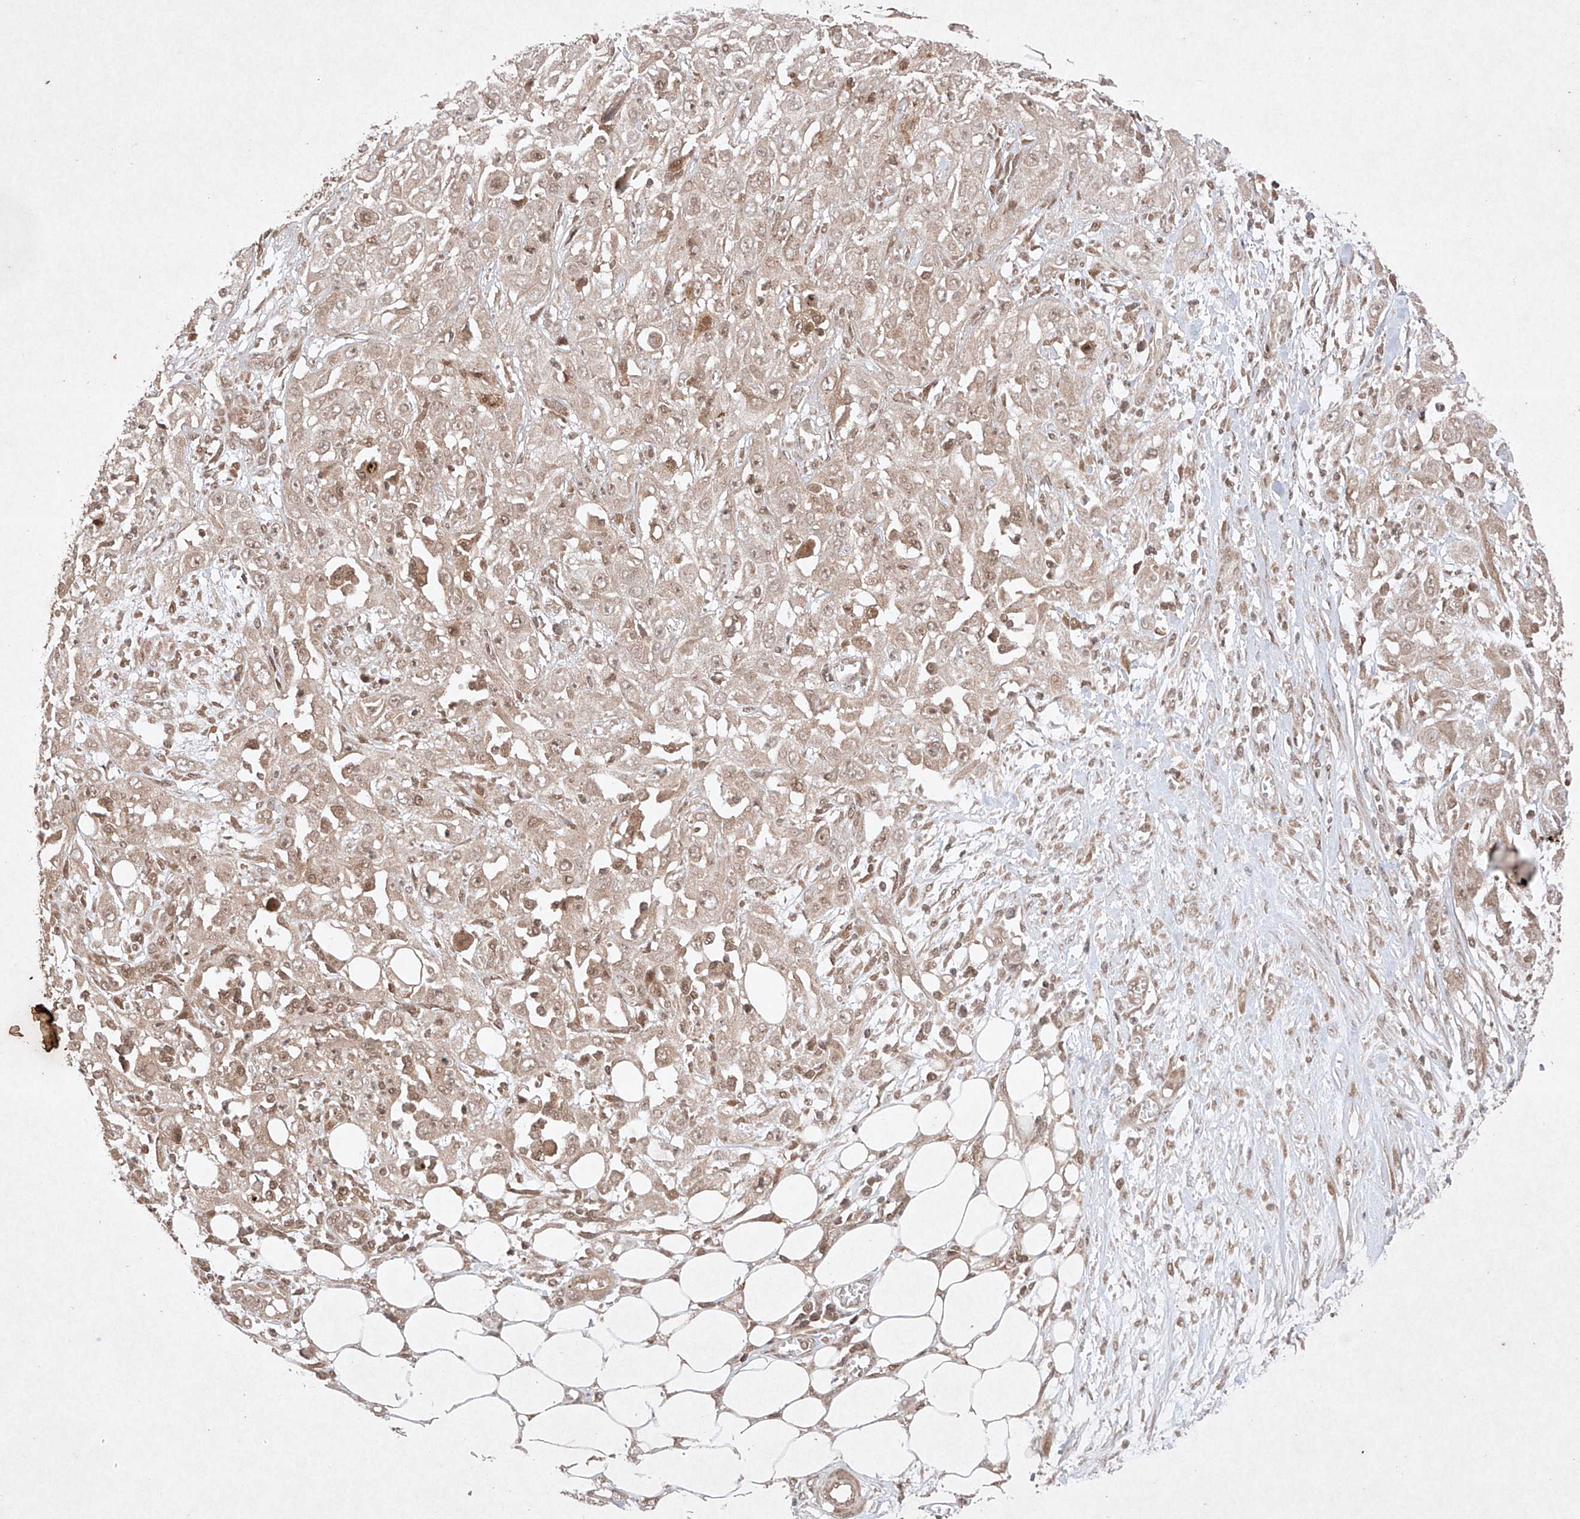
{"staining": {"intensity": "weak", "quantity": "<25%", "location": "cytoplasmic/membranous"}, "tissue": "skin cancer", "cell_type": "Tumor cells", "image_type": "cancer", "snomed": [{"axis": "morphology", "description": "Squamous cell carcinoma, NOS"}, {"axis": "morphology", "description": "Squamous cell carcinoma, metastatic, NOS"}, {"axis": "topography", "description": "Skin"}, {"axis": "topography", "description": "Lymph node"}], "caption": "A high-resolution histopathology image shows immunohistochemistry staining of squamous cell carcinoma (skin), which demonstrates no significant expression in tumor cells.", "gene": "RNF31", "patient": {"sex": "male", "age": 75}}